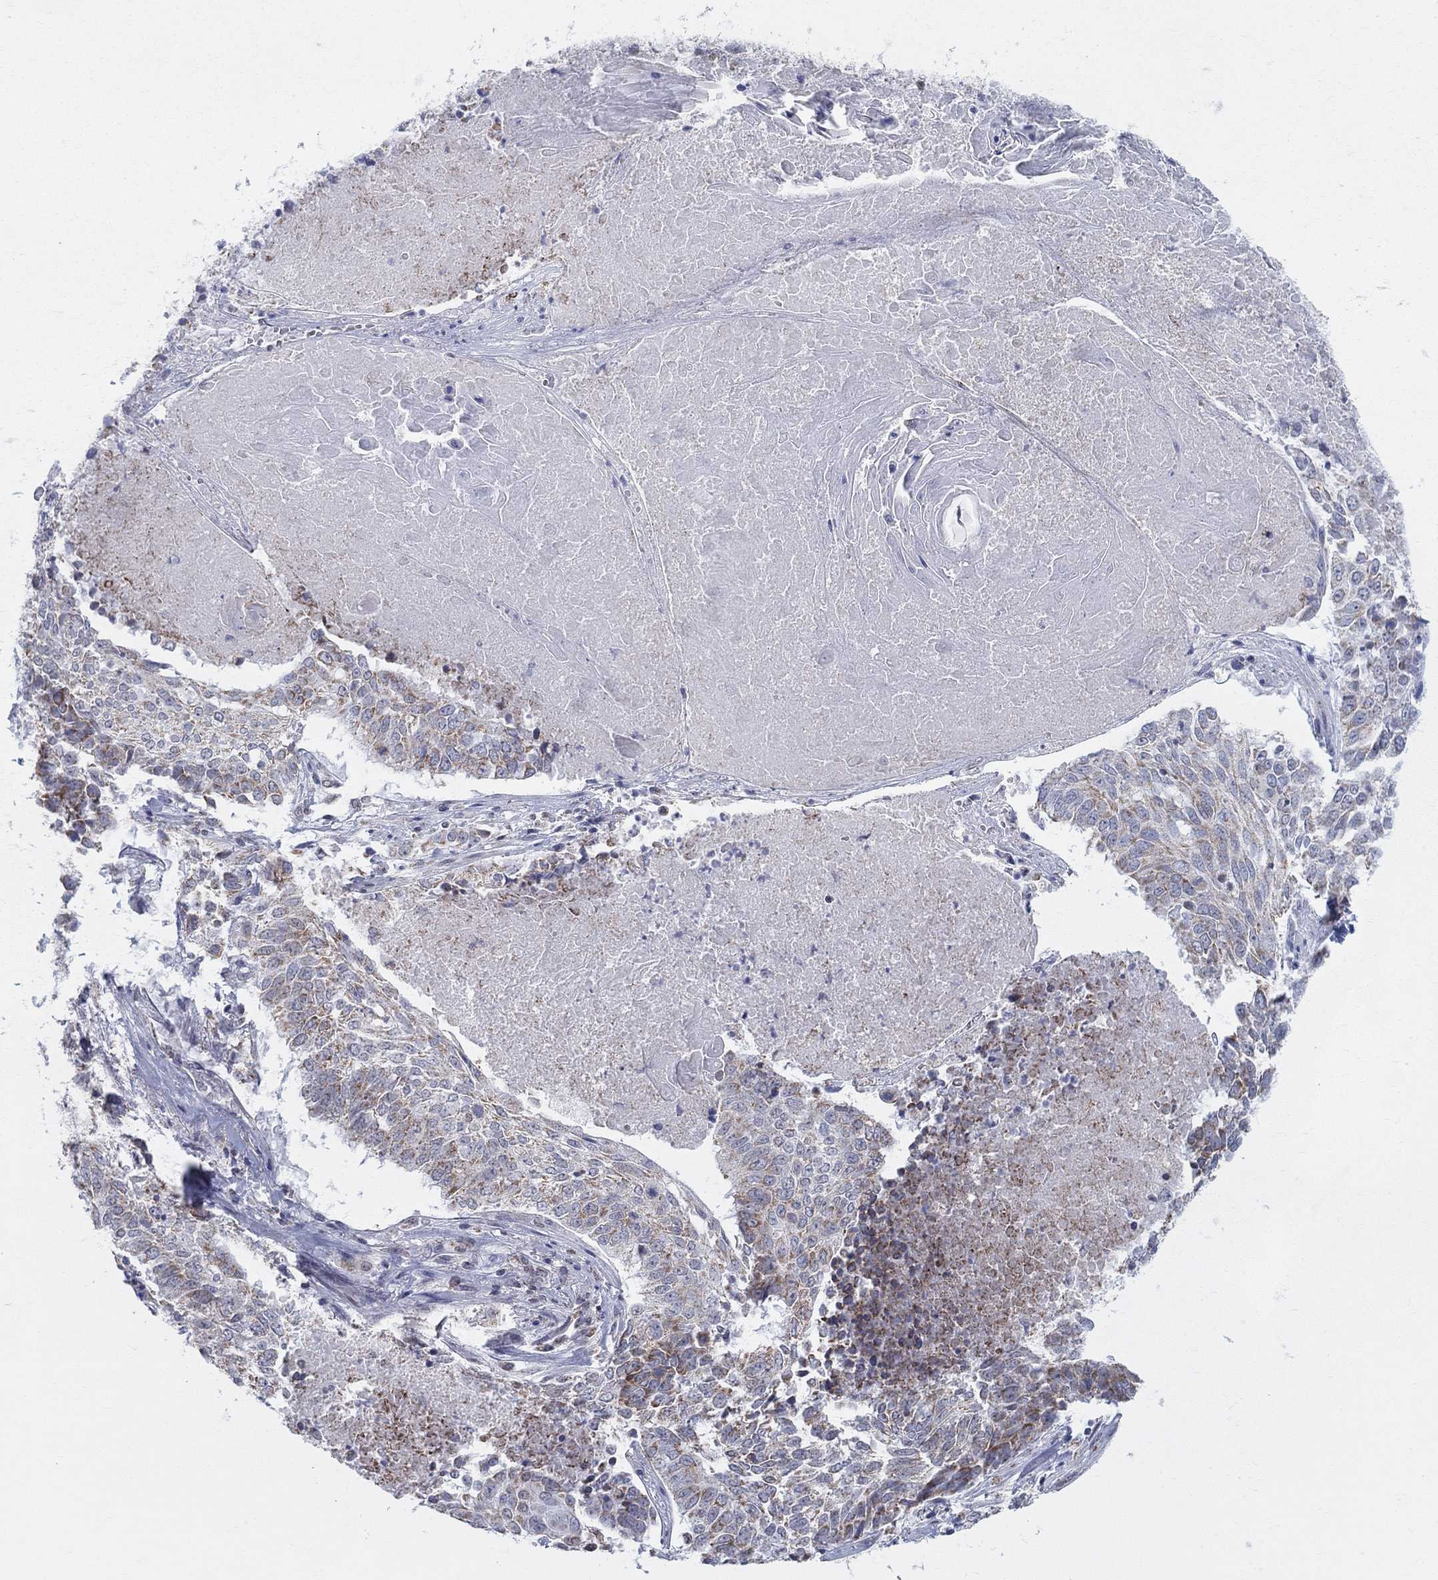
{"staining": {"intensity": "moderate", "quantity": "25%-75%", "location": "cytoplasmic/membranous"}, "tissue": "lung cancer", "cell_type": "Tumor cells", "image_type": "cancer", "snomed": [{"axis": "morphology", "description": "Squamous cell carcinoma, NOS"}, {"axis": "topography", "description": "Lung"}], "caption": "Lung squamous cell carcinoma stained with a brown dye reveals moderate cytoplasmic/membranous positive expression in approximately 25%-75% of tumor cells.", "gene": "KISS1R", "patient": {"sex": "male", "age": 64}}